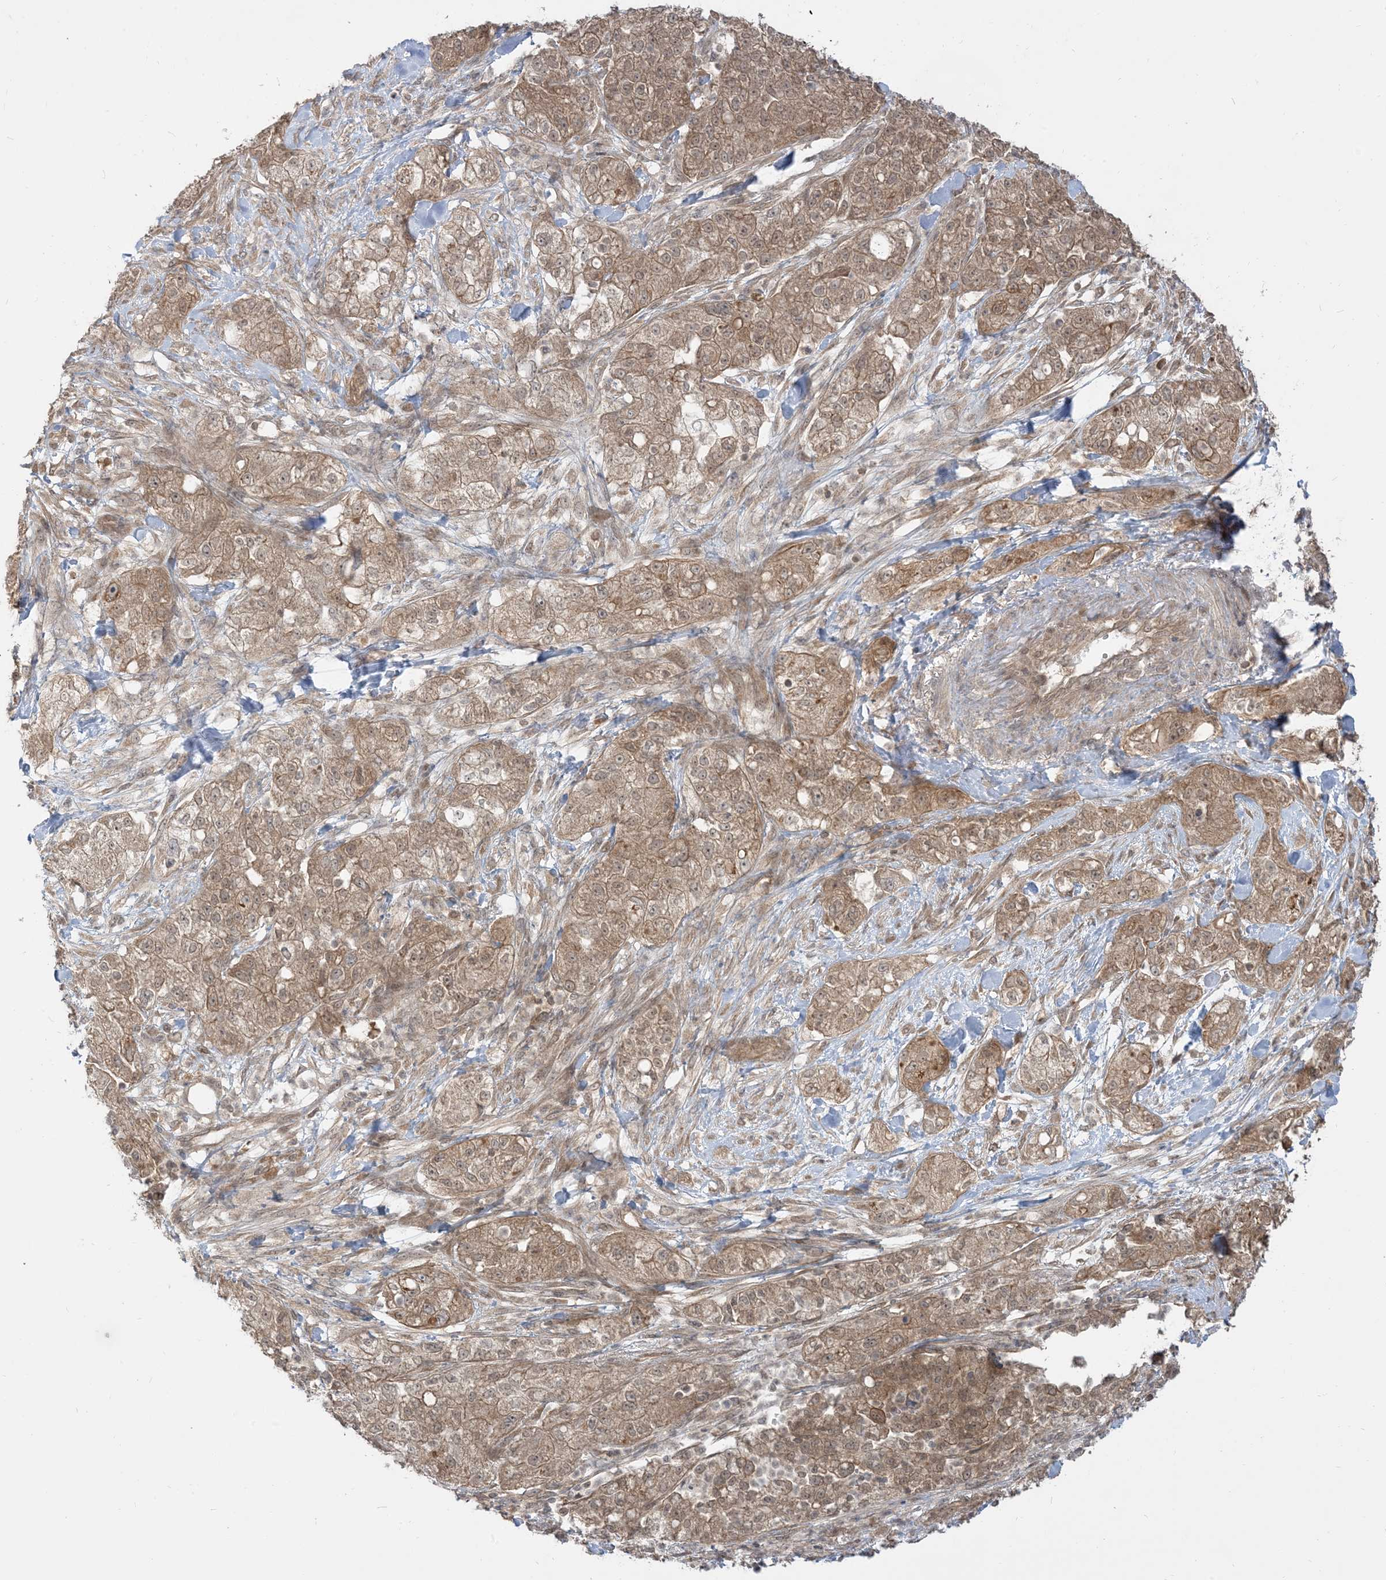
{"staining": {"intensity": "moderate", "quantity": ">75%", "location": "cytoplasmic/membranous,nuclear"}, "tissue": "pancreatic cancer", "cell_type": "Tumor cells", "image_type": "cancer", "snomed": [{"axis": "morphology", "description": "Adenocarcinoma, NOS"}, {"axis": "topography", "description": "Pancreas"}], "caption": "Tumor cells demonstrate medium levels of moderate cytoplasmic/membranous and nuclear positivity in about >75% of cells in human pancreatic cancer.", "gene": "TBCC", "patient": {"sex": "female", "age": 78}}